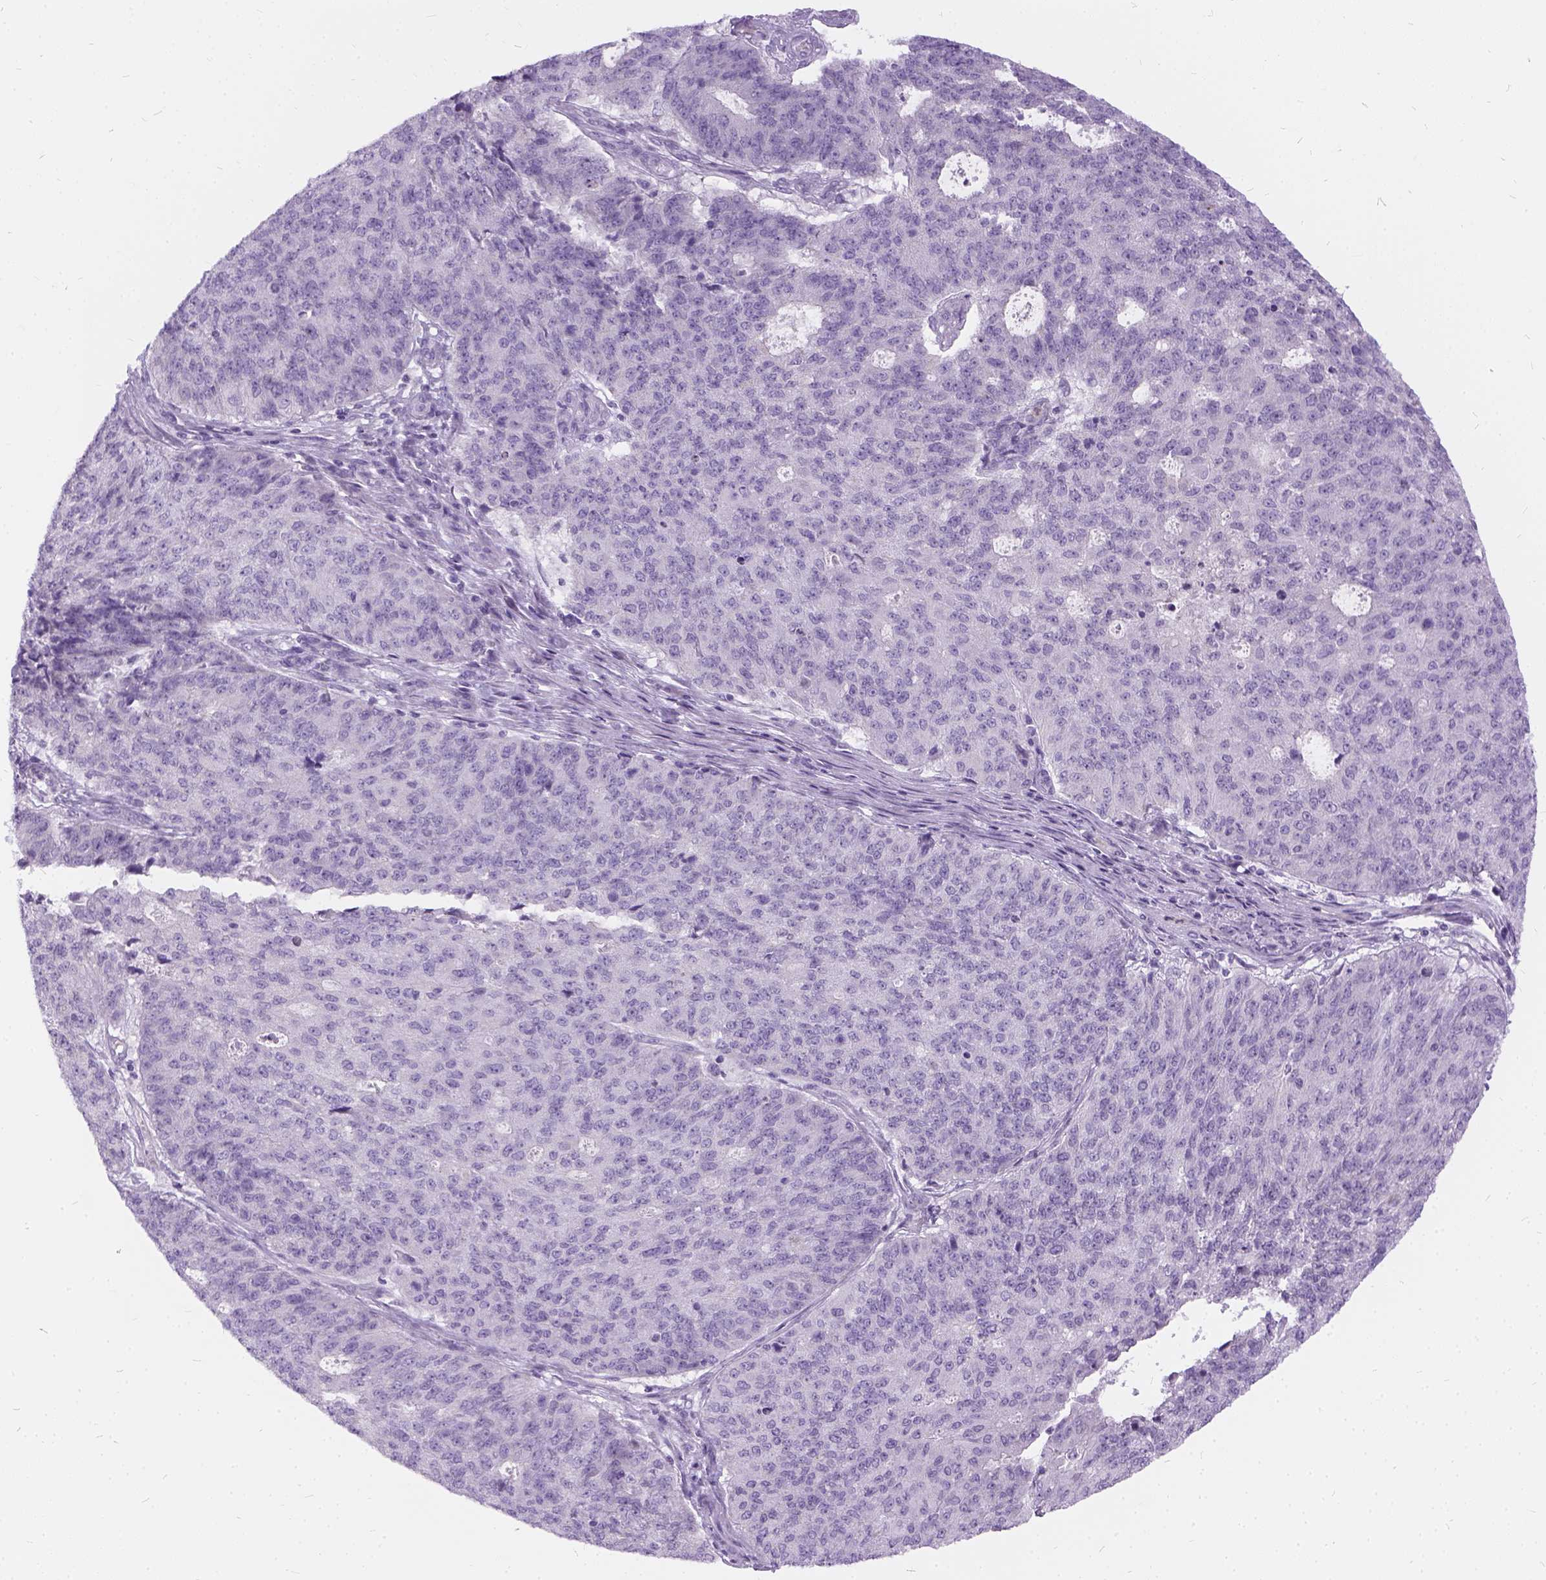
{"staining": {"intensity": "negative", "quantity": "none", "location": "none"}, "tissue": "endometrial cancer", "cell_type": "Tumor cells", "image_type": "cancer", "snomed": [{"axis": "morphology", "description": "Adenocarcinoma, NOS"}, {"axis": "topography", "description": "Endometrium"}], "caption": "This image is of adenocarcinoma (endometrial) stained with immunohistochemistry to label a protein in brown with the nuclei are counter-stained blue. There is no staining in tumor cells. The staining was performed using DAB to visualize the protein expression in brown, while the nuclei were stained in blue with hematoxylin (Magnification: 20x).", "gene": "FDX1", "patient": {"sex": "female", "age": 82}}